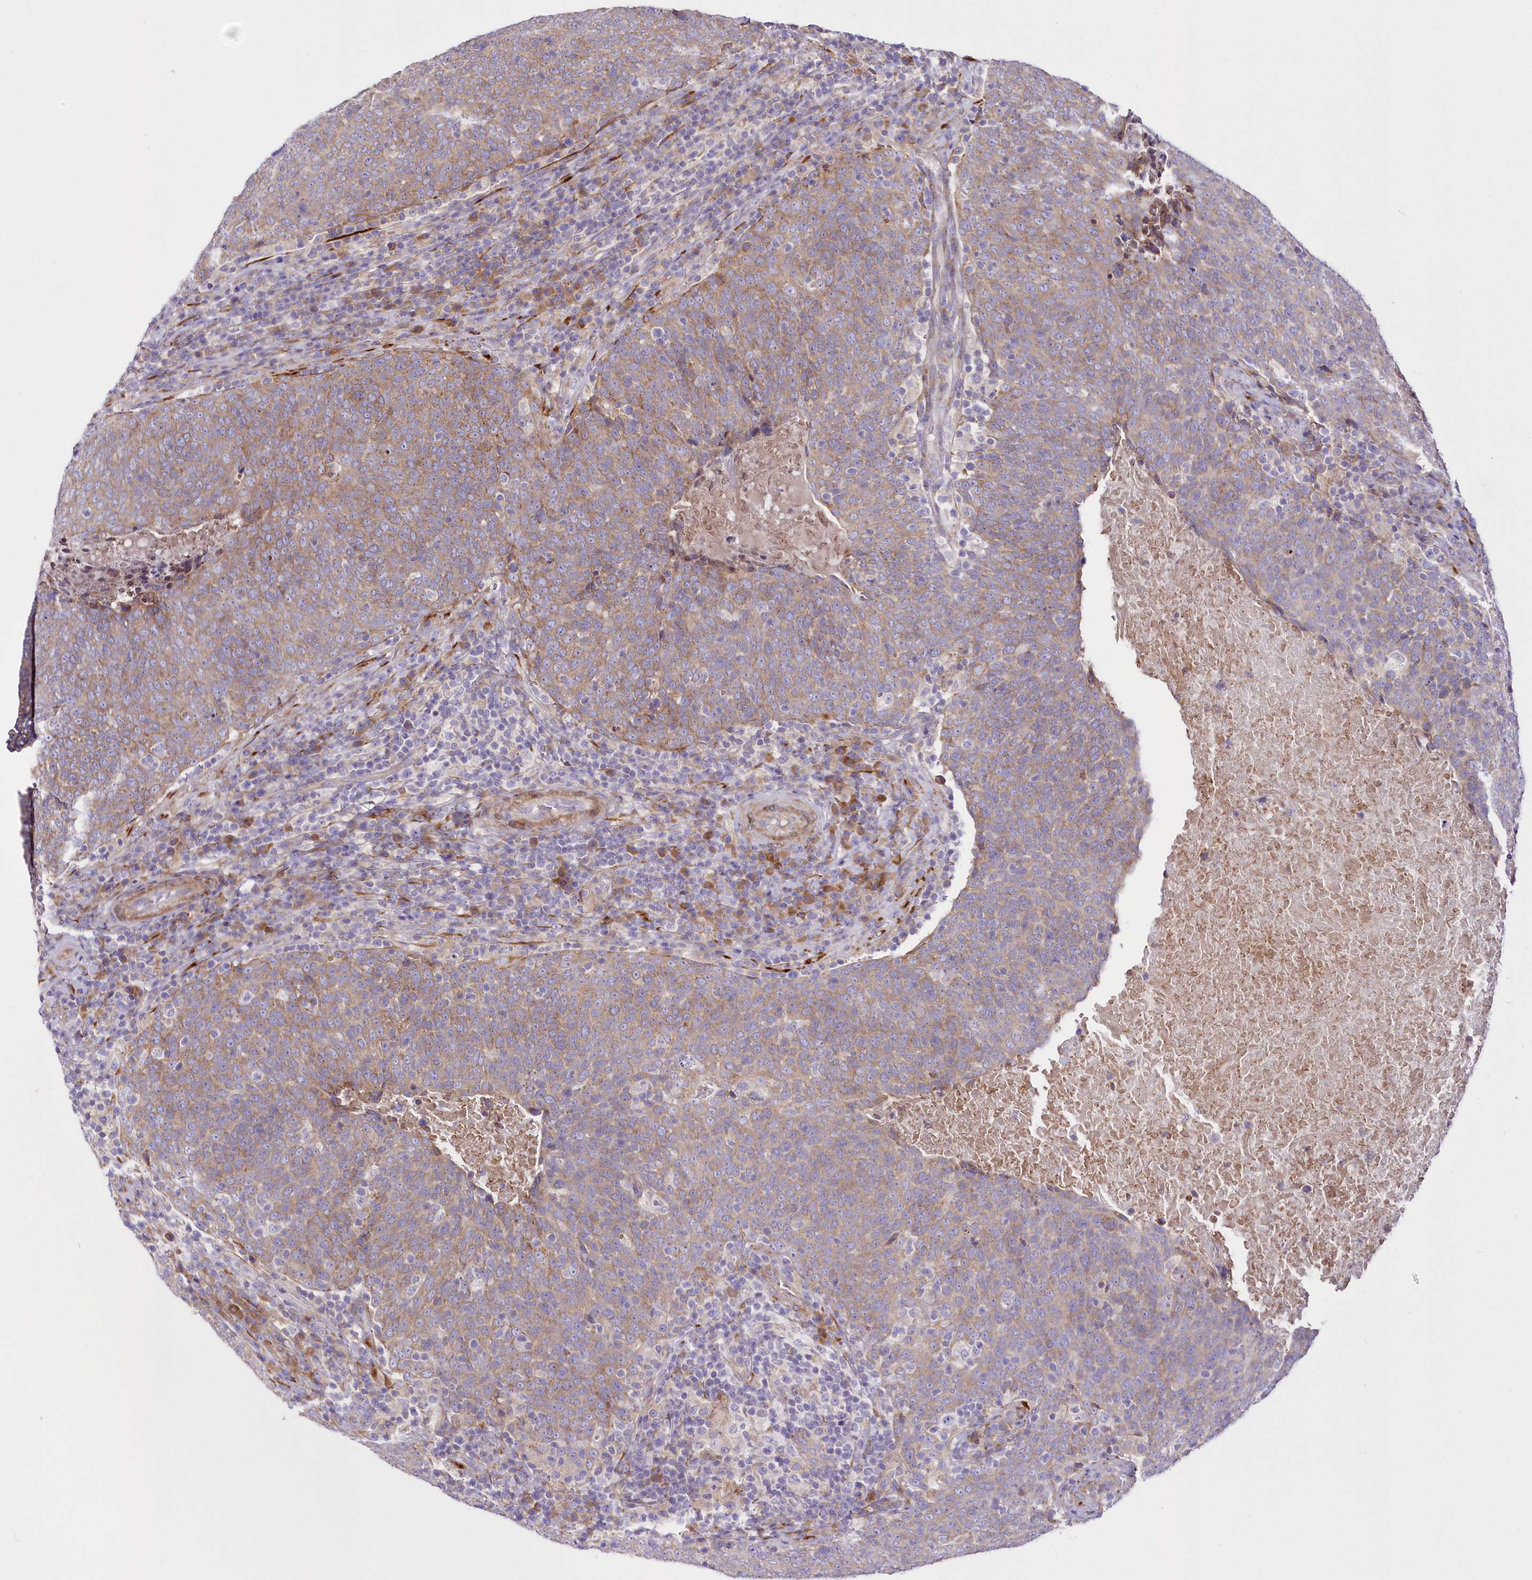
{"staining": {"intensity": "moderate", "quantity": ">75%", "location": "cytoplasmic/membranous"}, "tissue": "head and neck cancer", "cell_type": "Tumor cells", "image_type": "cancer", "snomed": [{"axis": "morphology", "description": "Squamous cell carcinoma, NOS"}, {"axis": "morphology", "description": "Squamous cell carcinoma, metastatic, NOS"}, {"axis": "topography", "description": "Lymph node"}, {"axis": "topography", "description": "Head-Neck"}], "caption": "The micrograph exhibits immunohistochemical staining of head and neck cancer. There is moderate cytoplasmic/membranous staining is seen in about >75% of tumor cells.", "gene": "ARFGEF3", "patient": {"sex": "male", "age": 62}}